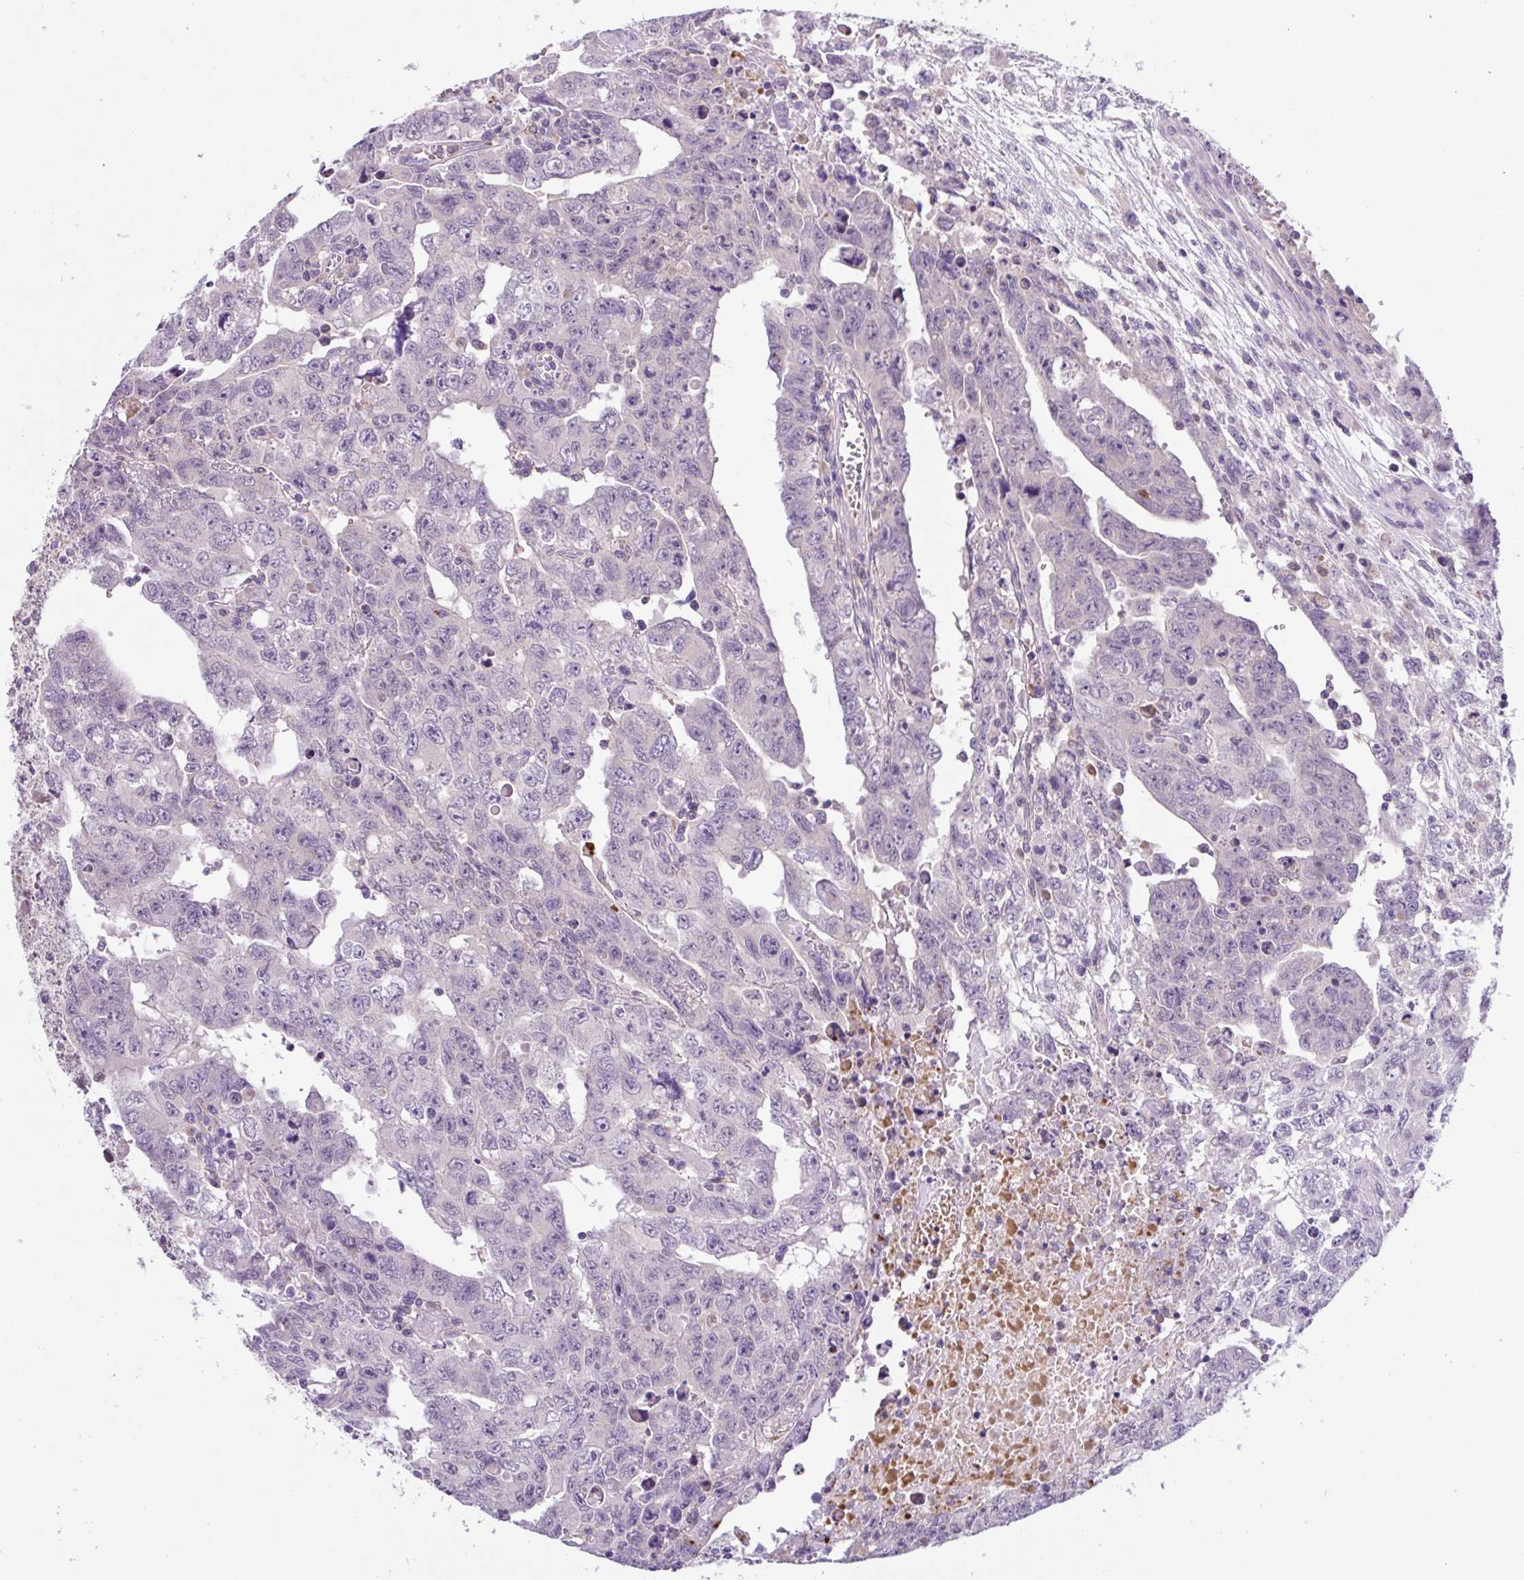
{"staining": {"intensity": "negative", "quantity": "none", "location": "none"}, "tissue": "testis cancer", "cell_type": "Tumor cells", "image_type": "cancer", "snomed": [{"axis": "morphology", "description": "Carcinoma, Embryonal, NOS"}, {"axis": "topography", "description": "Testis"}], "caption": "The micrograph displays no significant staining in tumor cells of testis cancer.", "gene": "TONSL", "patient": {"sex": "male", "age": 24}}